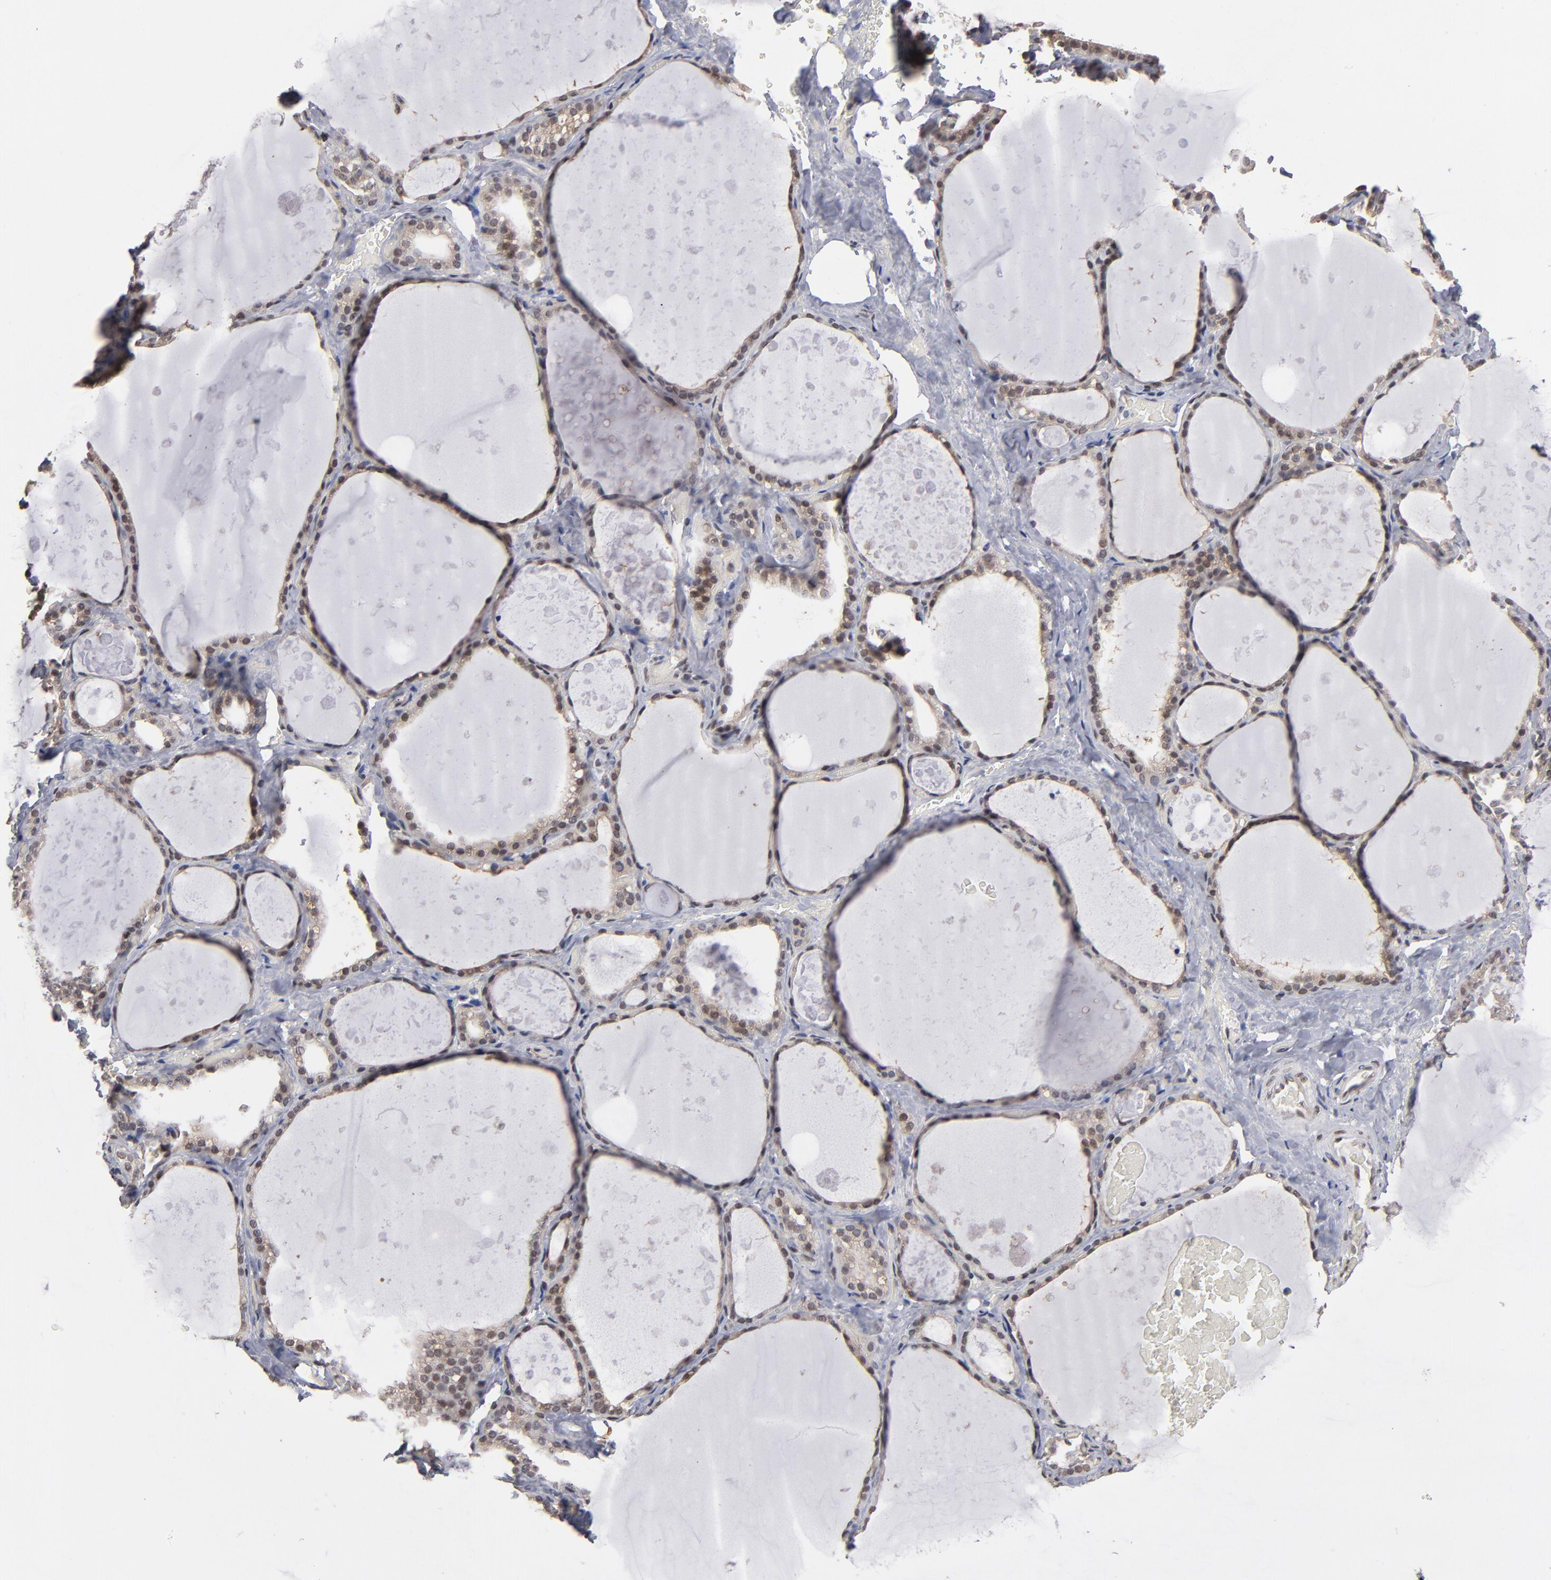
{"staining": {"intensity": "moderate", "quantity": ">75%", "location": "cytoplasmic/membranous,nuclear"}, "tissue": "thyroid gland", "cell_type": "Glandular cells", "image_type": "normal", "snomed": [{"axis": "morphology", "description": "Normal tissue, NOS"}, {"axis": "topography", "description": "Thyroid gland"}], "caption": "A brown stain shows moderate cytoplasmic/membranous,nuclear staining of a protein in glandular cells of normal thyroid gland. The staining is performed using DAB brown chromogen to label protein expression. The nuclei are counter-stained blue using hematoxylin.", "gene": "HUWE1", "patient": {"sex": "male", "age": 61}}